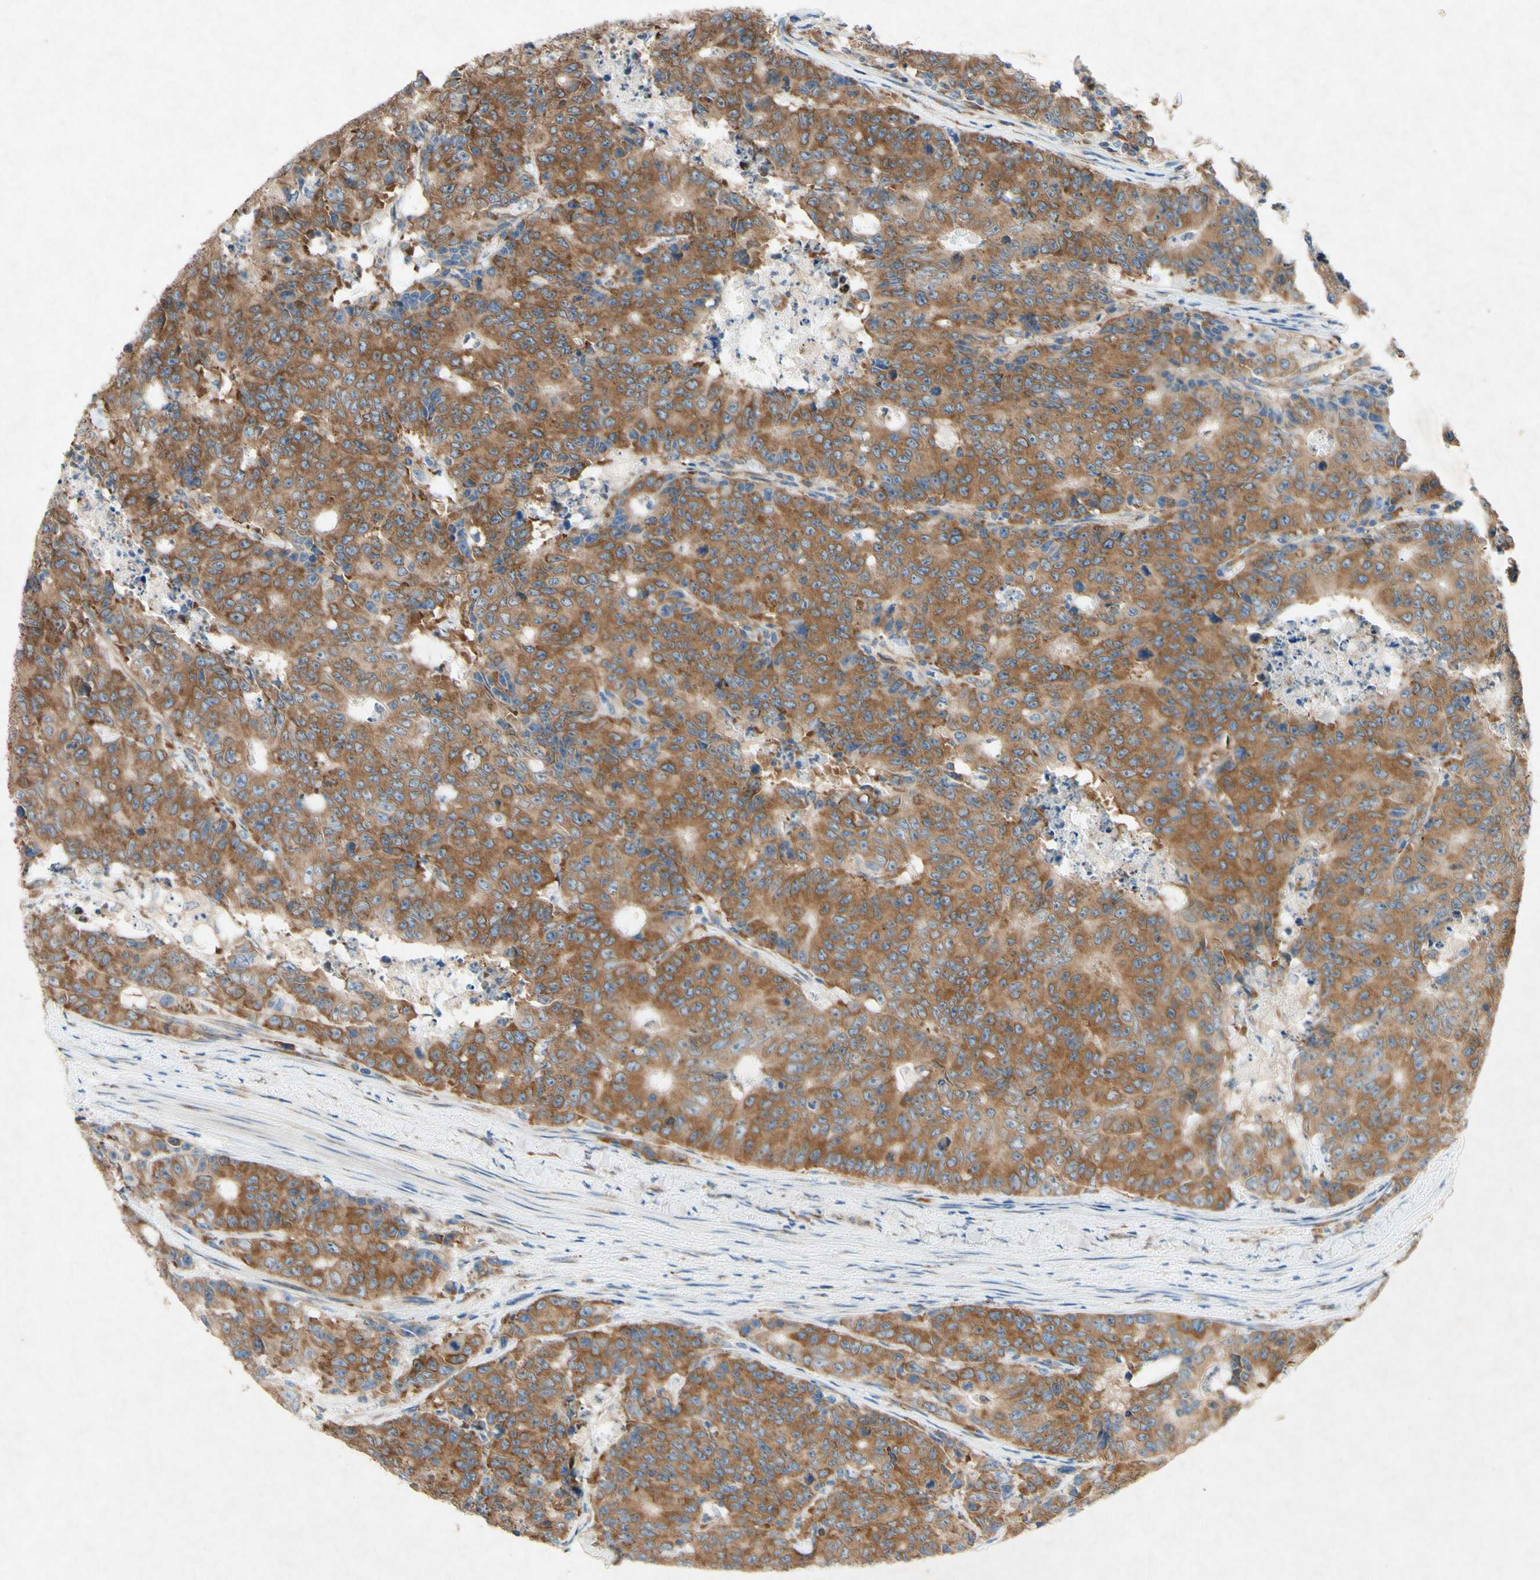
{"staining": {"intensity": "moderate", "quantity": ">75%", "location": "cytoplasmic/membranous"}, "tissue": "colorectal cancer", "cell_type": "Tumor cells", "image_type": "cancer", "snomed": [{"axis": "morphology", "description": "Adenocarcinoma, NOS"}, {"axis": "topography", "description": "Colon"}], "caption": "An image of human colorectal cancer (adenocarcinoma) stained for a protein exhibits moderate cytoplasmic/membranous brown staining in tumor cells.", "gene": "PABPC1", "patient": {"sex": "female", "age": 86}}